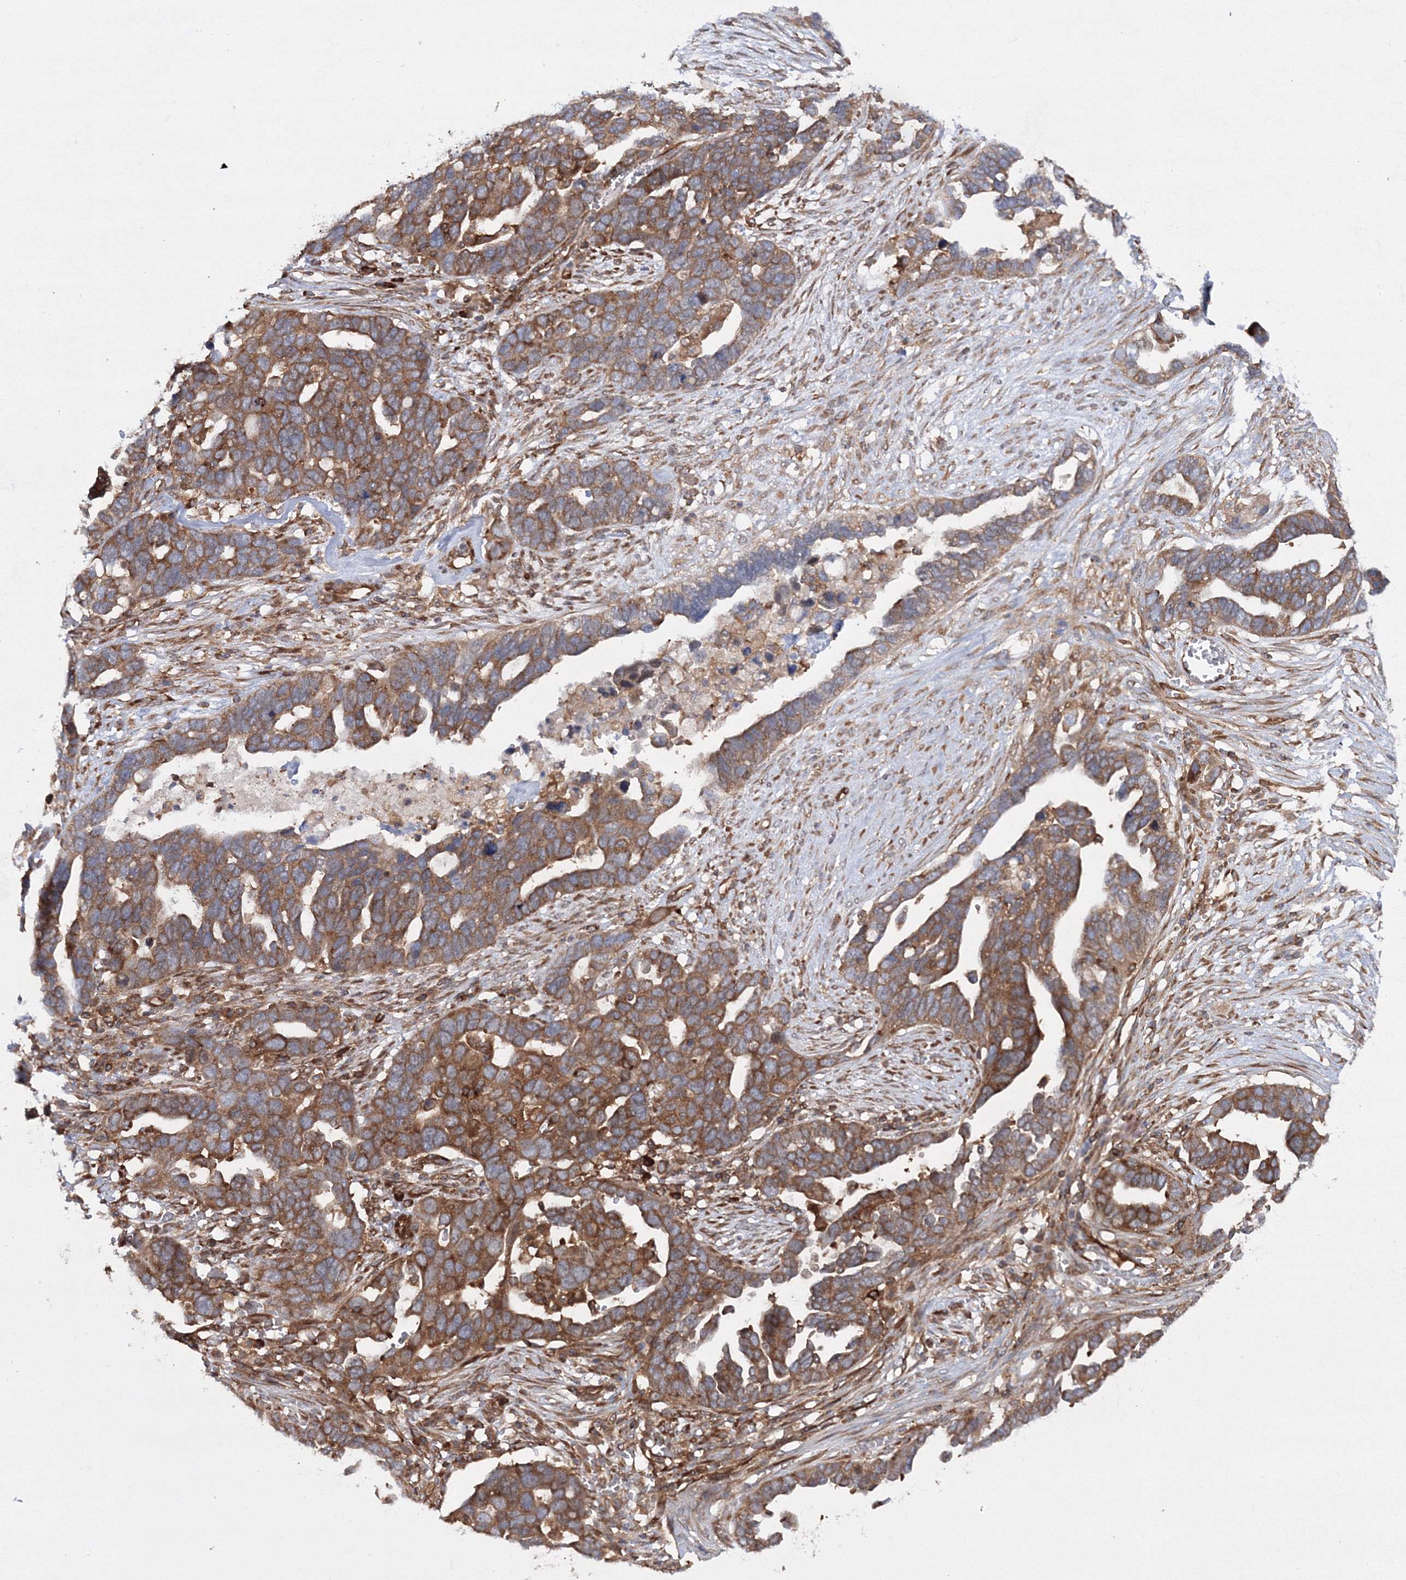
{"staining": {"intensity": "moderate", "quantity": ">75%", "location": "cytoplasmic/membranous"}, "tissue": "ovarian cancer", "cell_type": "Tumor cells", "image_type": "cancer", "snomed": [{"axis": "morphology", "description": "Cystadenocarcinoma, serous, NOS"}, {"axis": "topography", "description": "Ovary"}], "caption": "Protein expression analysis of human serous cystadenocarcinoma (ovarian) reveals moderate cytoplasmic/membranous positivity in about >75% of tumor cells. (DAB = brown stain, brightfield microscopy at high magnification).", "gene": "HARS1", "patient": {"sex": "female", "age": 54}}